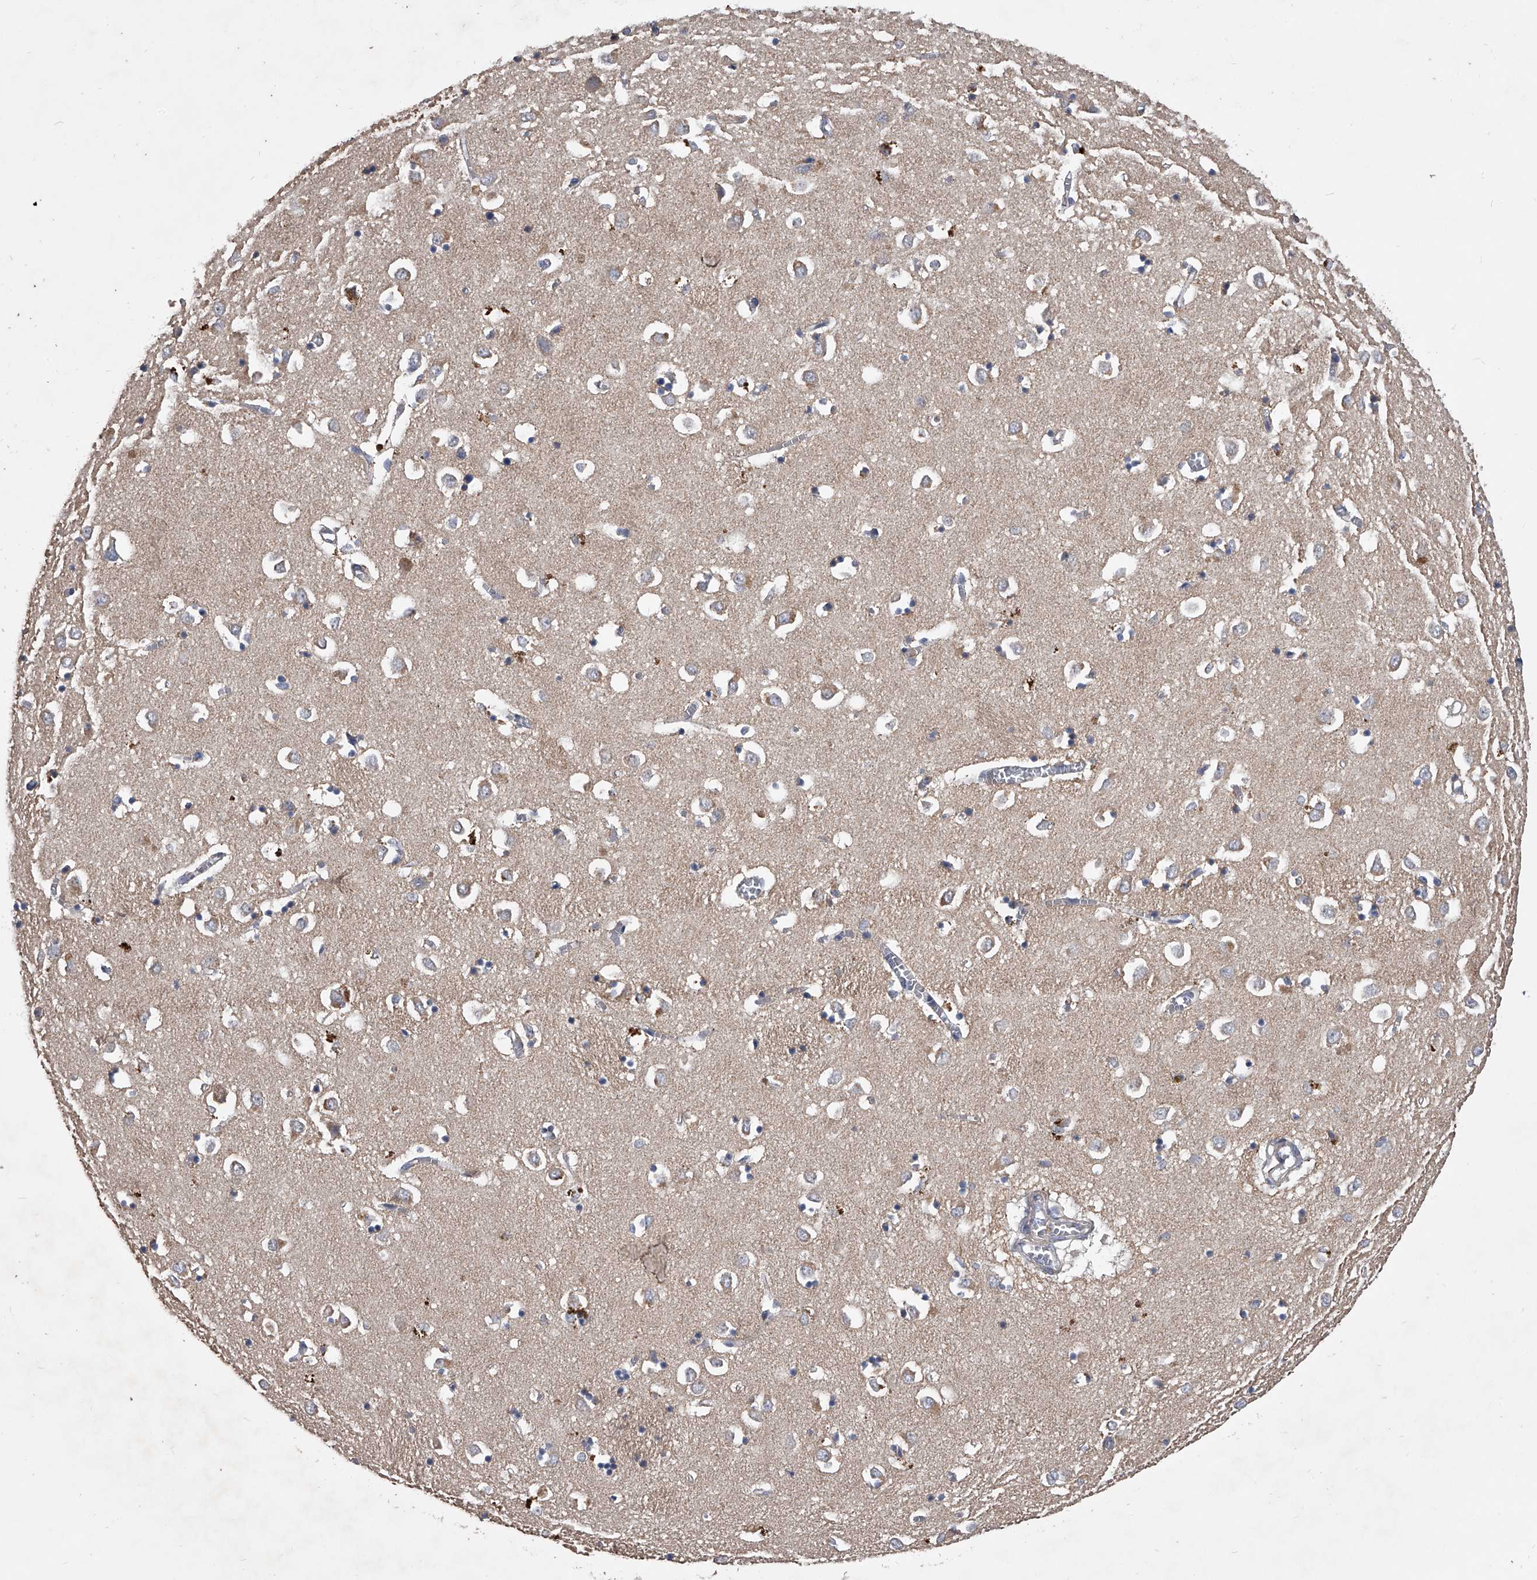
{"staining": {"intensity": "moderate", "quantity": "<25%", "location": "cytoplasmic/membranous"}, "tissue": "caudate", "cell_type": "Glial cells", "image_type": "normal", "snomed": [{"axis": "morphology", "description": "Normal tissue, NOS"}, {"axis": "topography", "description": "Lateral ventricle wall"}], "caption": "DAB (3,3'-diaminobenzidine) immunohistochemical staining of unremarkable caudate reveals moderate cytoplasmic/membranous protein staining in approximately <25% of glial cells. (Stains: DAB (3,3'-diaminobenzidine) in brown, nuclei in blue, Microscopy: brightfield microscopy at high magnification).", "gene": "NRP1", "patient": {"sex": "male", "age": 70}}